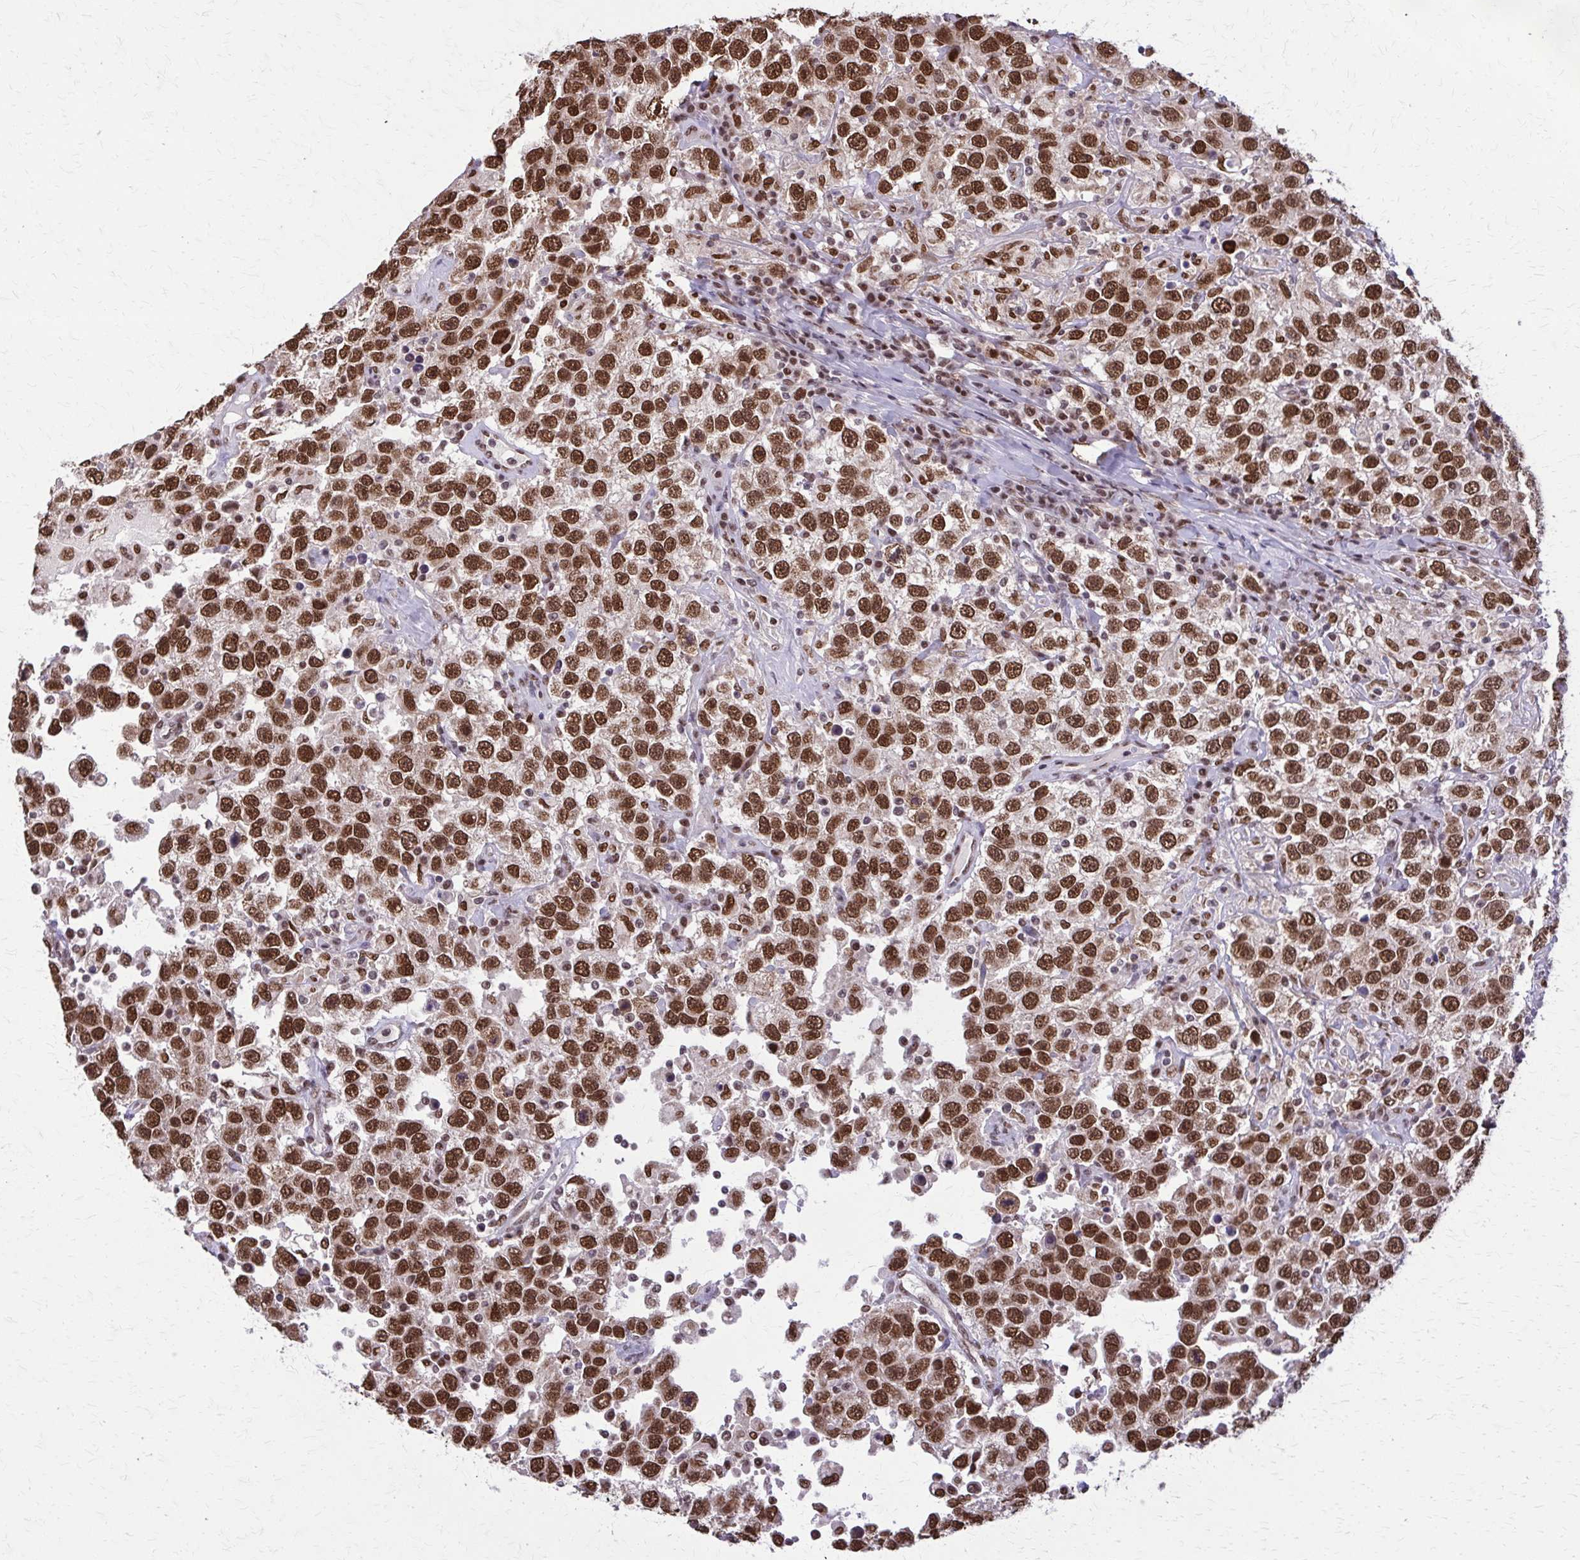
{"staining": {"intensity": "strong", "quantity": ">75%", "location": "nuclear"}, "tissue": "testis cancer", "cell_type": "Tumor cells", "image_type": "cancer", "snomed": [{"axis": "morphology", "description": "Seminoma, NOS"}, {"axis": "topography", "description": "Testis"}], "caption": "Protein analysis of testis cancer (seminoma) tissue reveals strong nuclear expression in approximately >75% of tumor cells. Immunohistochemistry (ihc) stains the protein in brown and the nuclei are stained blue.", "gene": "TTF1", "patient": {"sex": "male", "age": 41}}